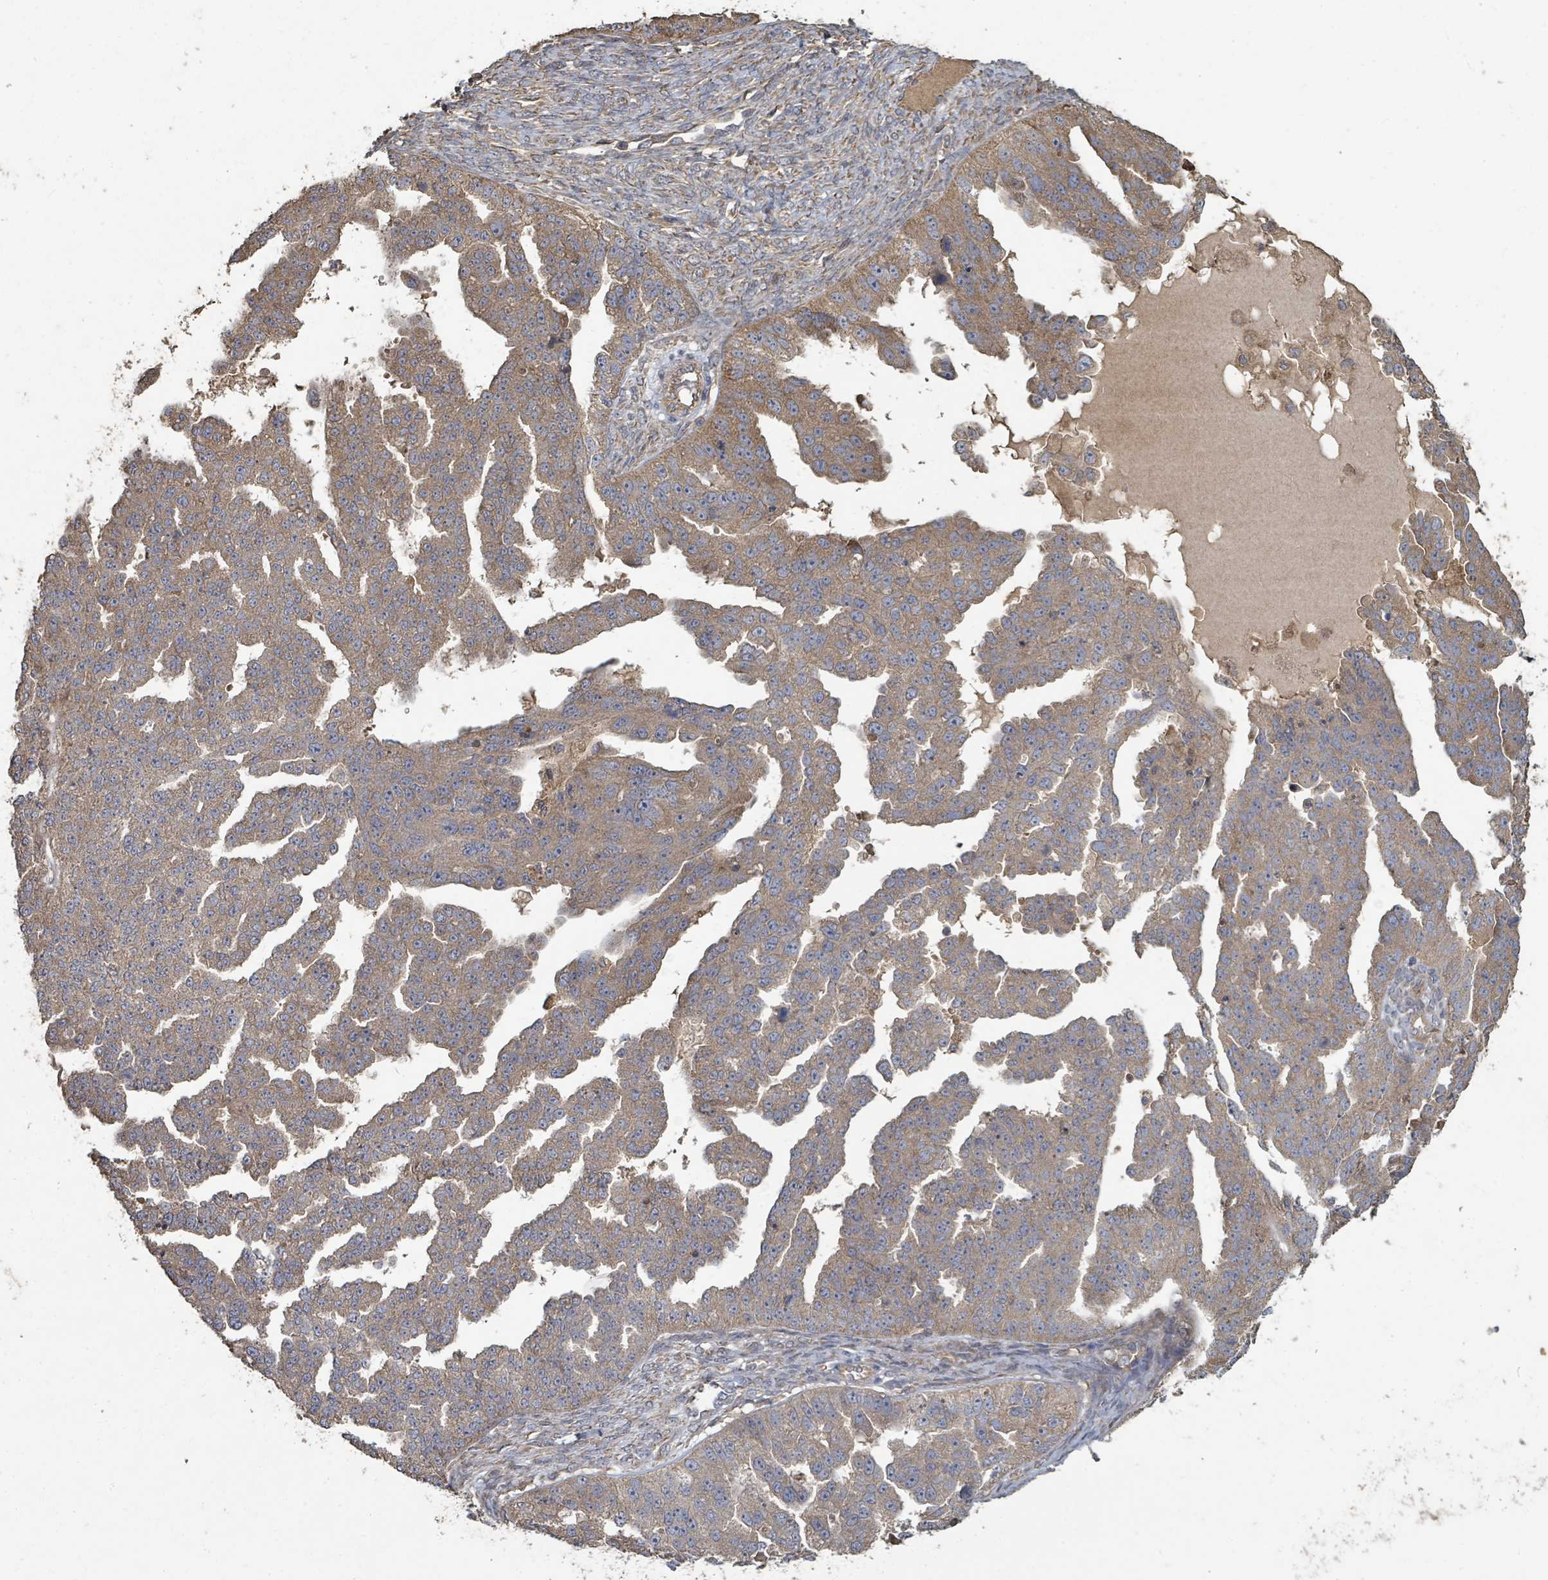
{"staining": {"intensity": "moderate", "quantity": ">75%", "location": "cytoplasmic/membranous"}, "tissue": "ovarian cancer", "cell_type": "Tumor cells", "image_type": "cancer", "snomed": [{"axis": "morphology", "description": "Cystadenocarcinoma, serous, NOS"}, {"axis": "topography", "description": "Ovary"}], "caption": "Tumor cells display moderate cytoplasmic/membranous staining in about >75% of cells in ovarian serous cystadenocarcinoma. The protein is stained brown, and the nuclei are stained in blue (DAB IHC with brightfield microscopy, high magnification).", "gene": "WDFY1", "patient": {"sex": "female", "age": 58}}